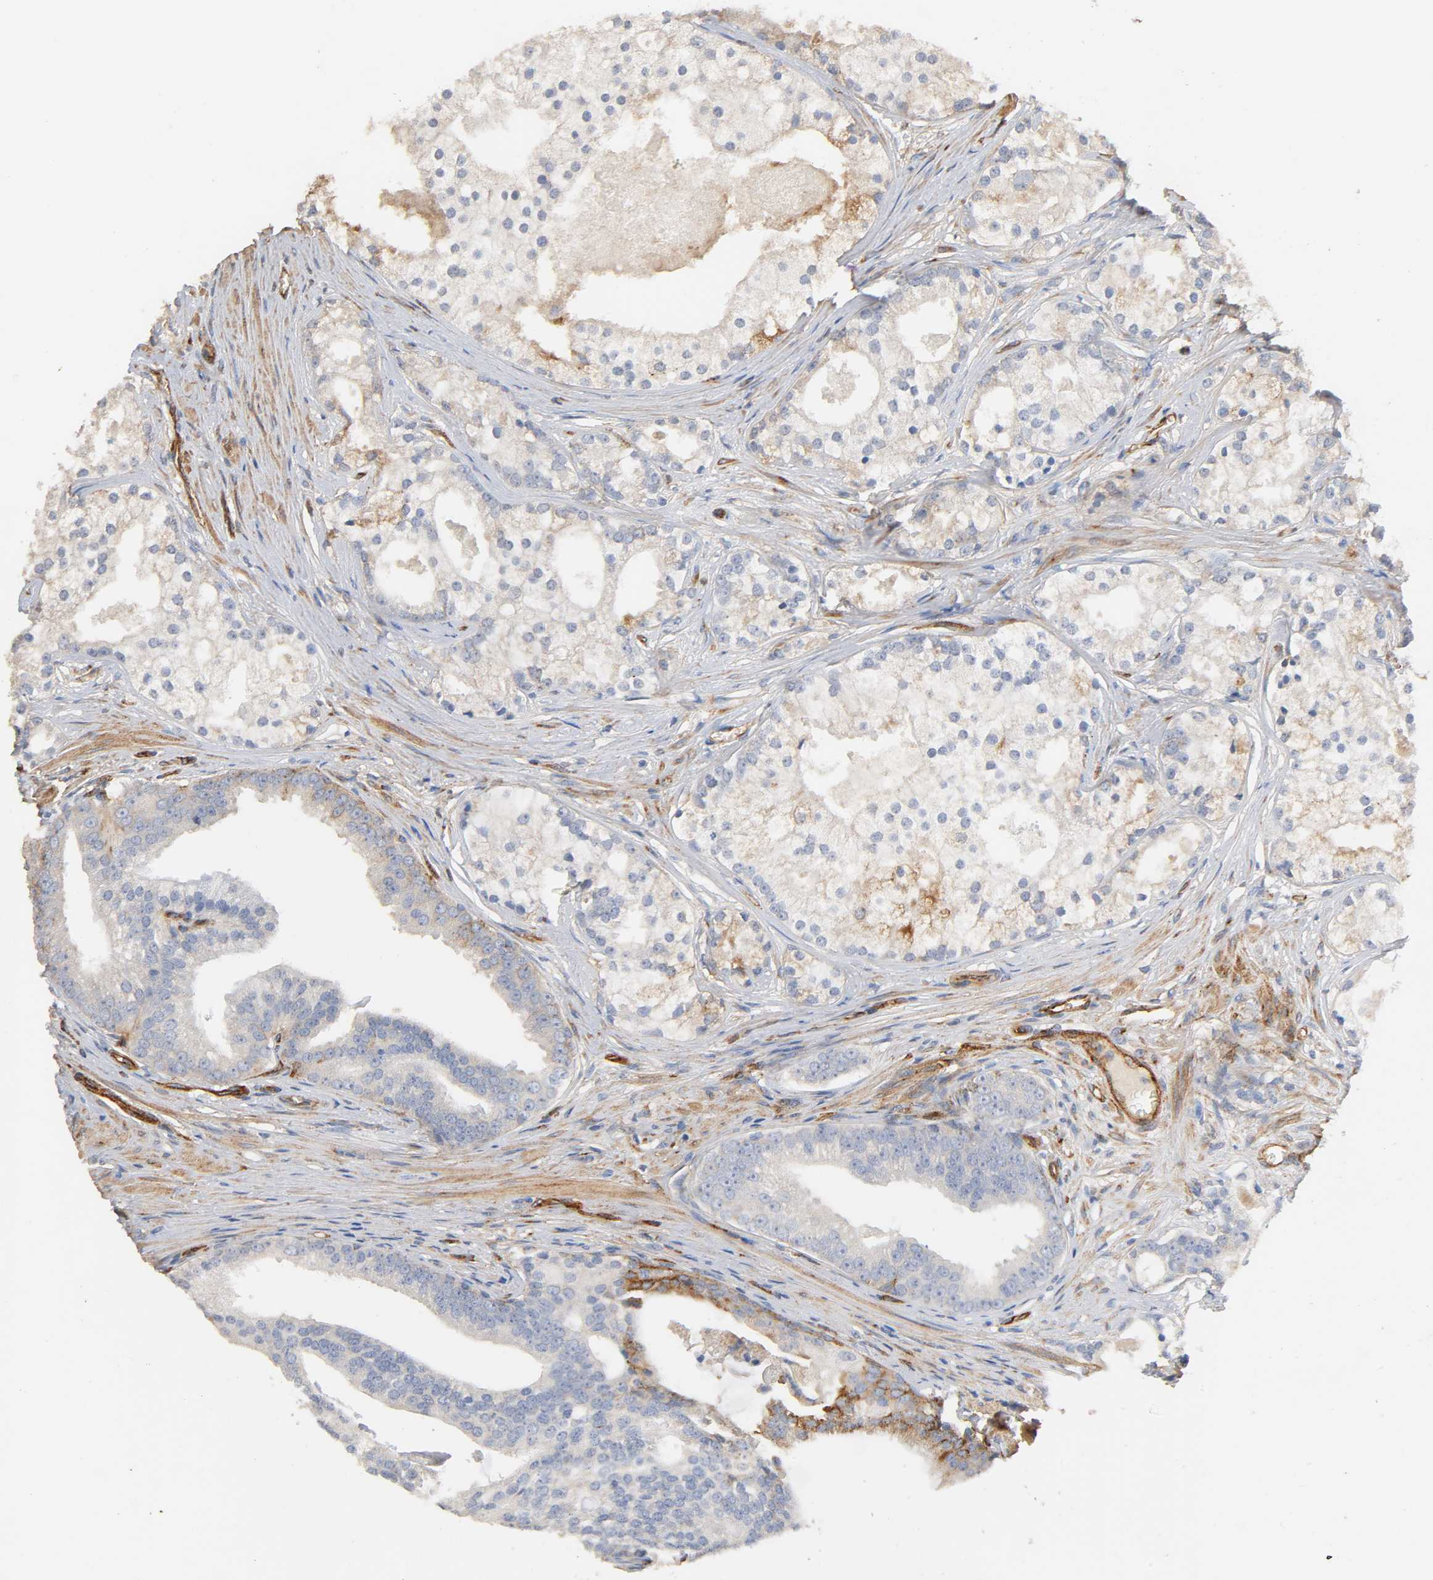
{"staining": {"intensity": "weak", "quantity": "<25%", "location": "cytoplasmic/membranous"}, "tissue": "prostate cancer", "cell_type": "Tumor cells", "image_type": "cancer", "snomed": [{"axis": "morphology", "description": "Adenocarcinoma, Low grade"}, {"axis": "topography", "description": "Prostate"}], "caption": "IHC photomicrograph of neoplastic tissue: human low-grade adenocarcinoma (prostate) stained with DAB displays no significant protein expression in tumor cells.", "gene": "IFITM3", "patient": {"sex": "male", "age": 58}}